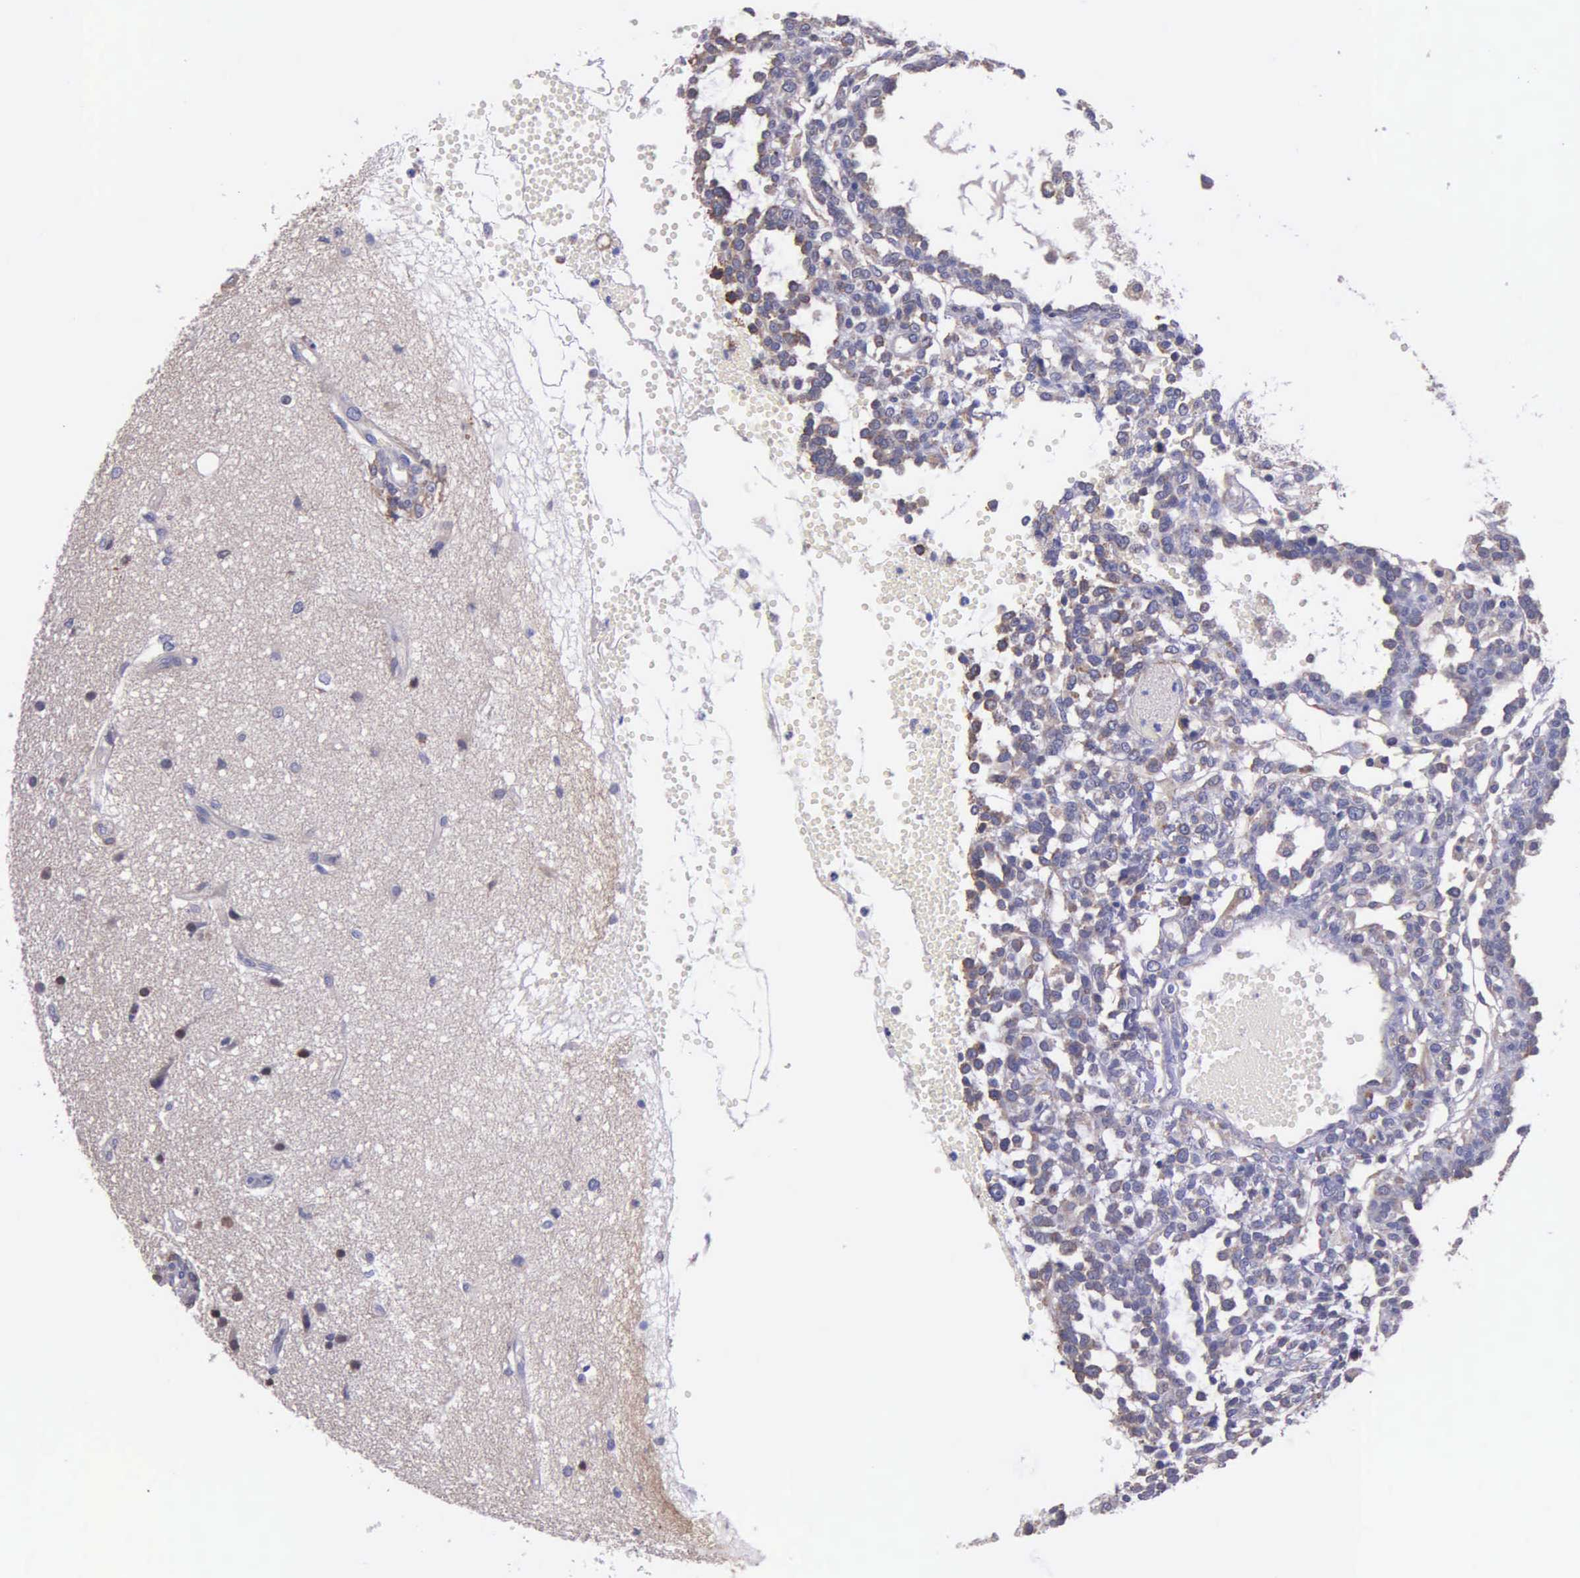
{"staining": {"intensity": "negative", "quantity": "none", "location": "none"}, "tissue": "glioma", "cell_type": "Tumor cells", "image_type": "cancer", "snomed": [{"axis": "morphology", "description": "Glioma, malignant, High grade"}, {"axis": "topography", "description": "Brain"}], "caption": "Image shows no protein staining in tumor cells of malignant high-grade glioma tissue. (DAB (3,3'-diaminobenzidine) immunohistochemistry, high magnification).", "gene": "ZC3H12B", "patient": {"sex": "male", "age": 66}}